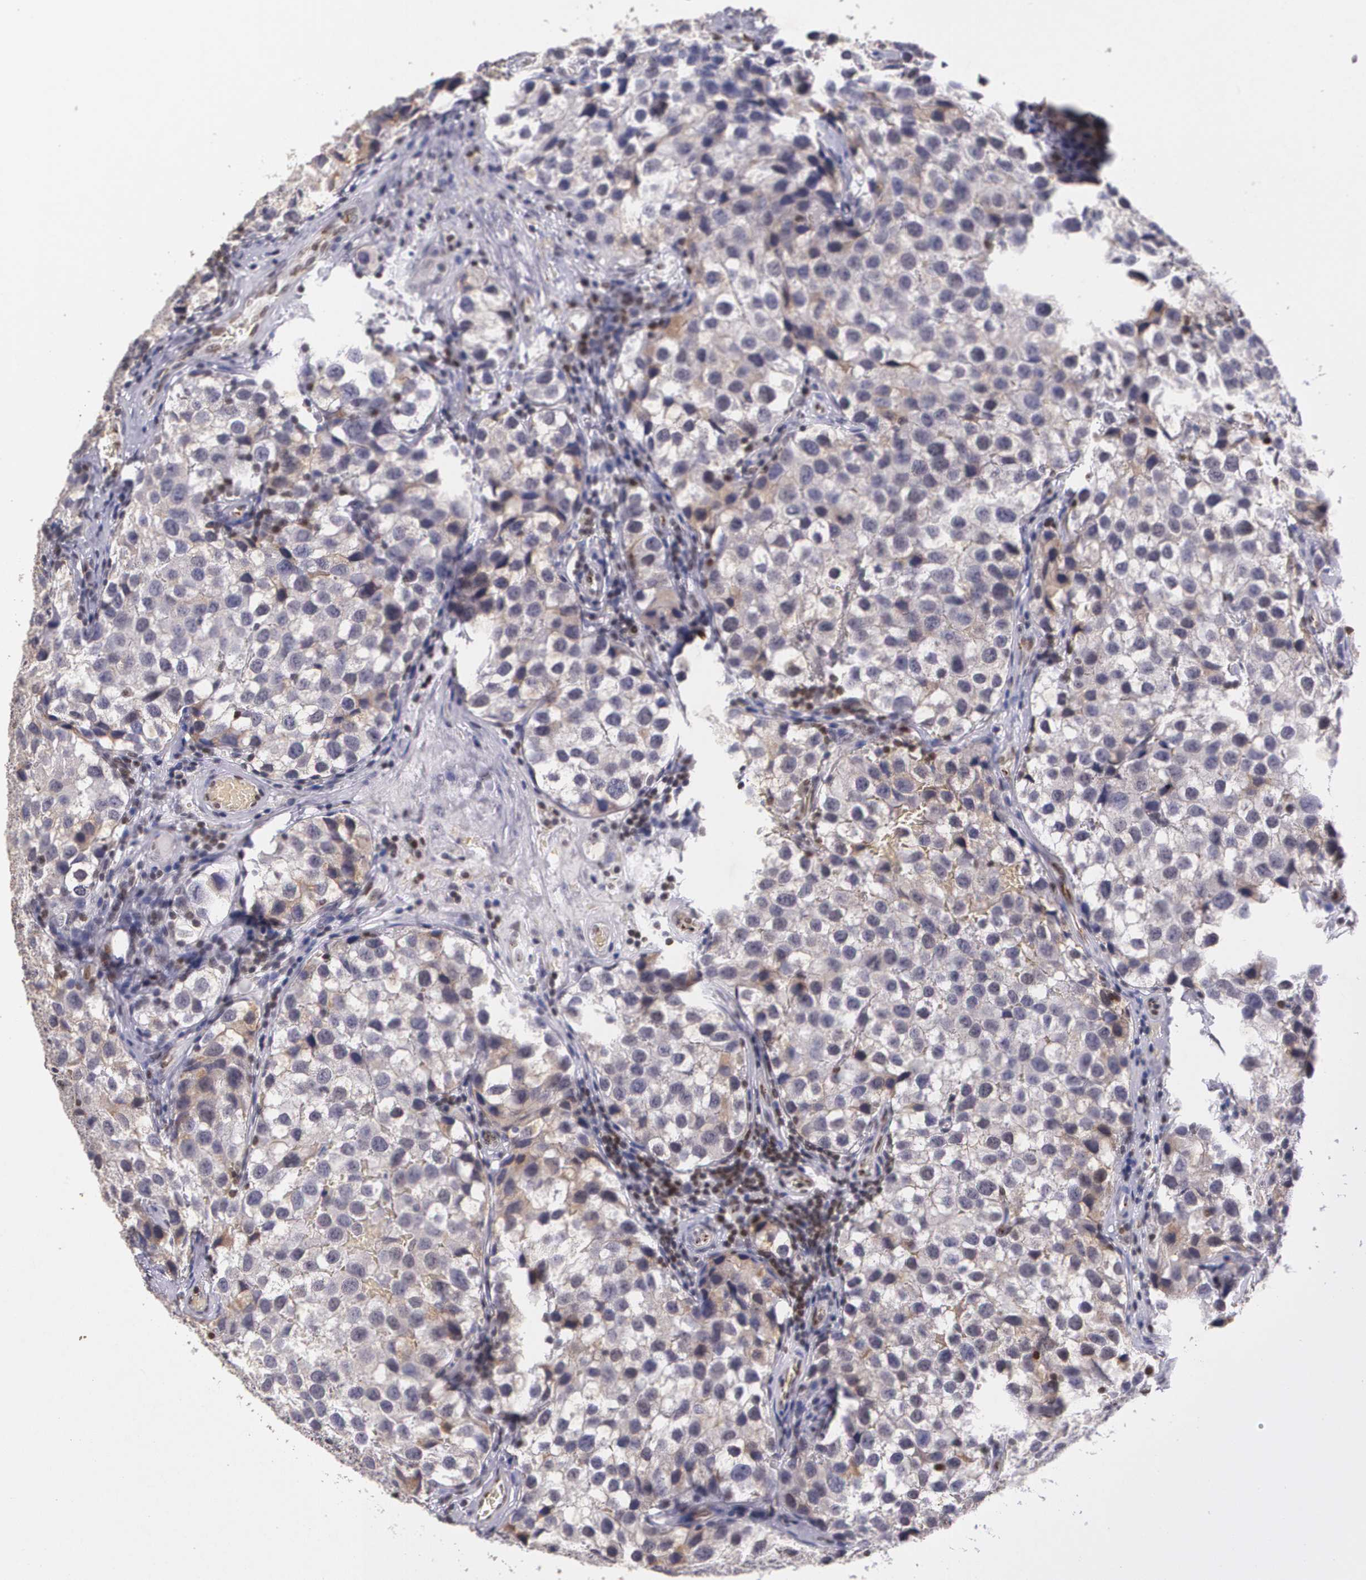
{"staining": {"intensity": "weak", "quantity": "<25%", "location": "cytoplasmic/membranous"}, "tissue": "testis cancer", "cell_type": "Tumor cells", "image_type": "cancer", "snomed": [{"axis": "morphology", "description": "Seminoma, NOS"}, {"axis": "topography", "description": "Testis"}], "caption": "Testis cancer stained for a protein using IHC reveals no positivity tumor cells.", "gene": "MGMT", "patient": {"sex": "male", "age": 39}}